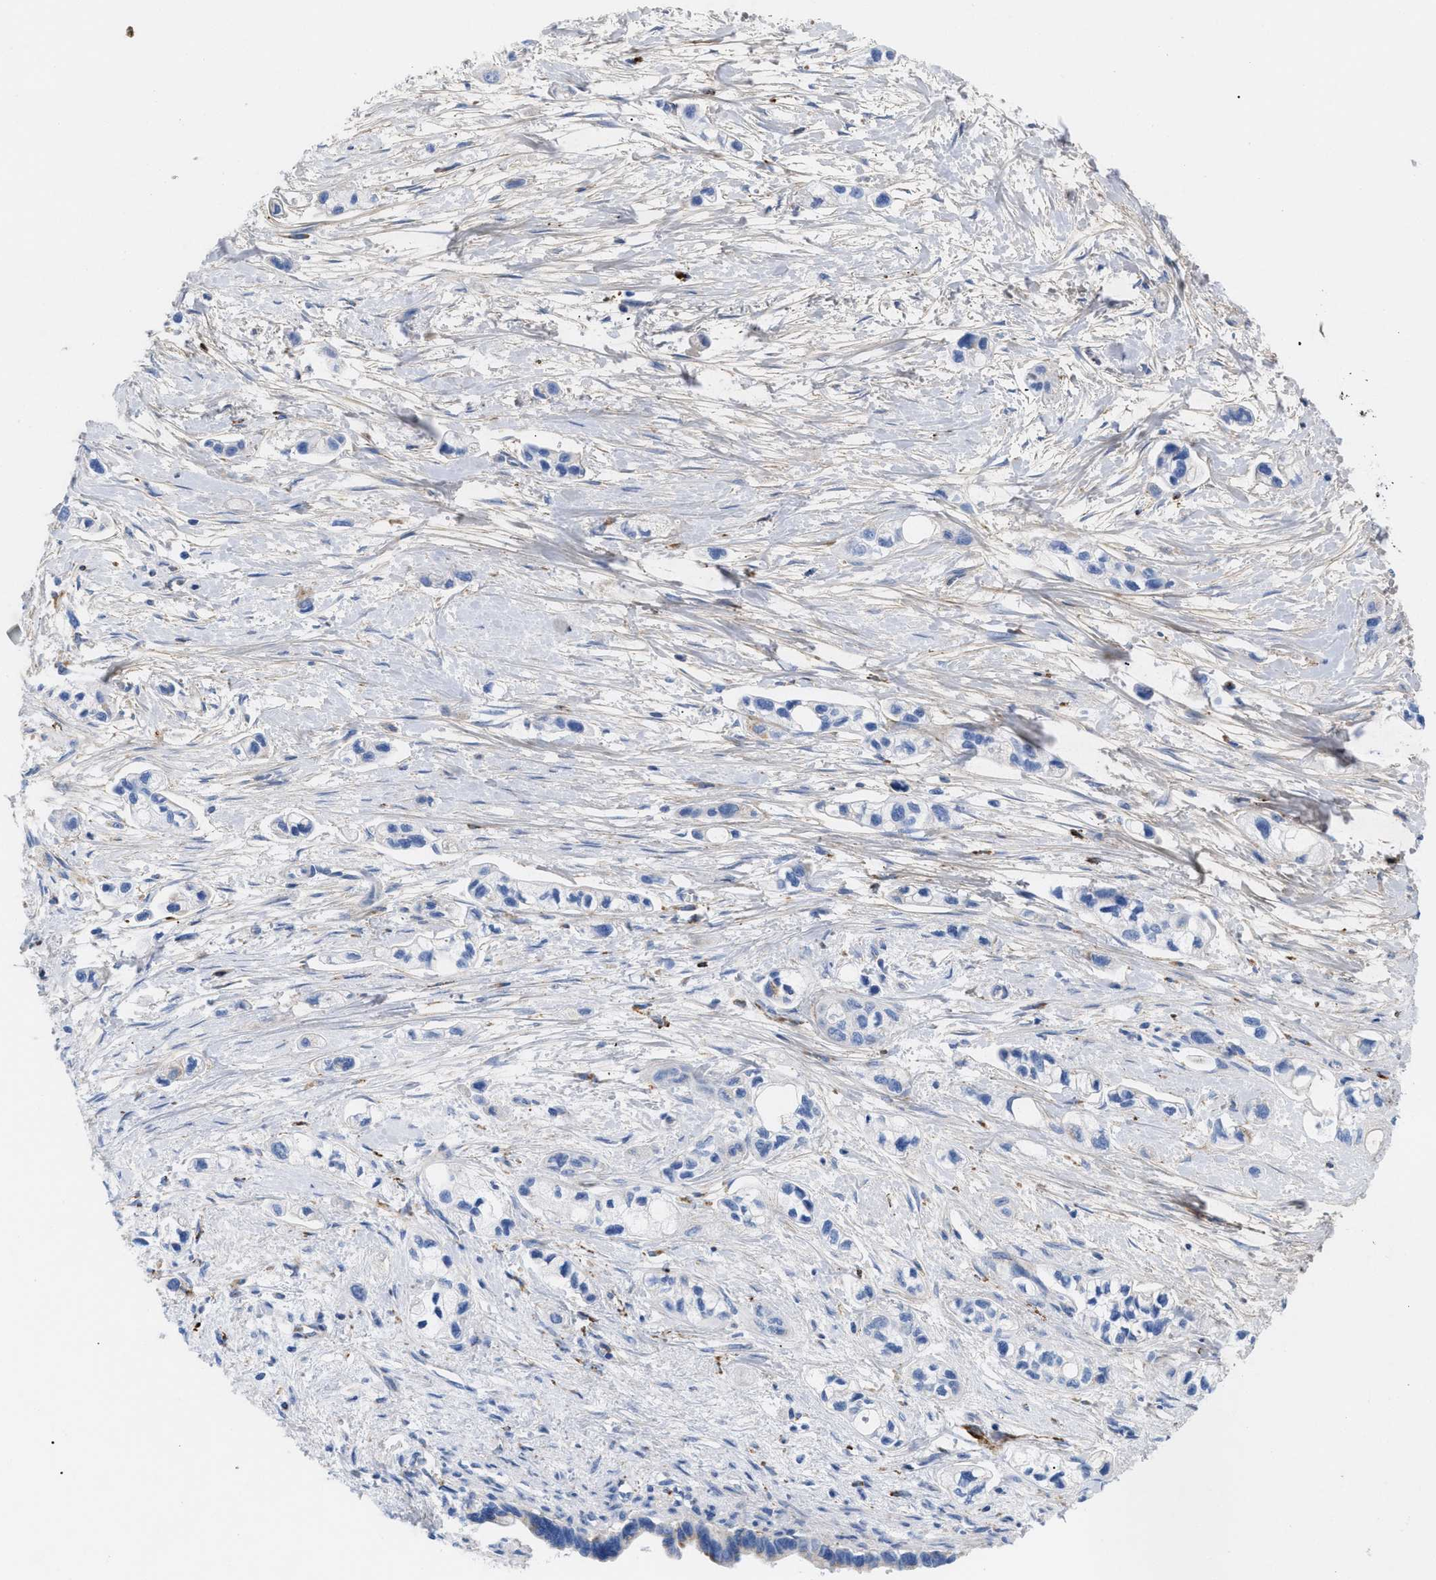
{"staining": {"intensity": "negative", "quantity": "none", "location": "none"}, "tissue": "pancreatic cancer", "cell_type": "Tumor cells", "image_type": "cancer", "snomed": [{"axis": "morphology", "description": "Adenocarcinoma, NOS"}, {"axis": "topography", "description": "Pancreas"}], "caption": "Immunohistochemistry of human pancreatic cancer (adenocarcinoma) demonstrates no expression in tumor cells. (DAB (3,3'-diaminobenzidine) immunohistochemistry (IHC) visualized using brightfield microscopy, high magnification).", "gene": "DRAM2", "patient": {"sex": "male", "age": 74}}